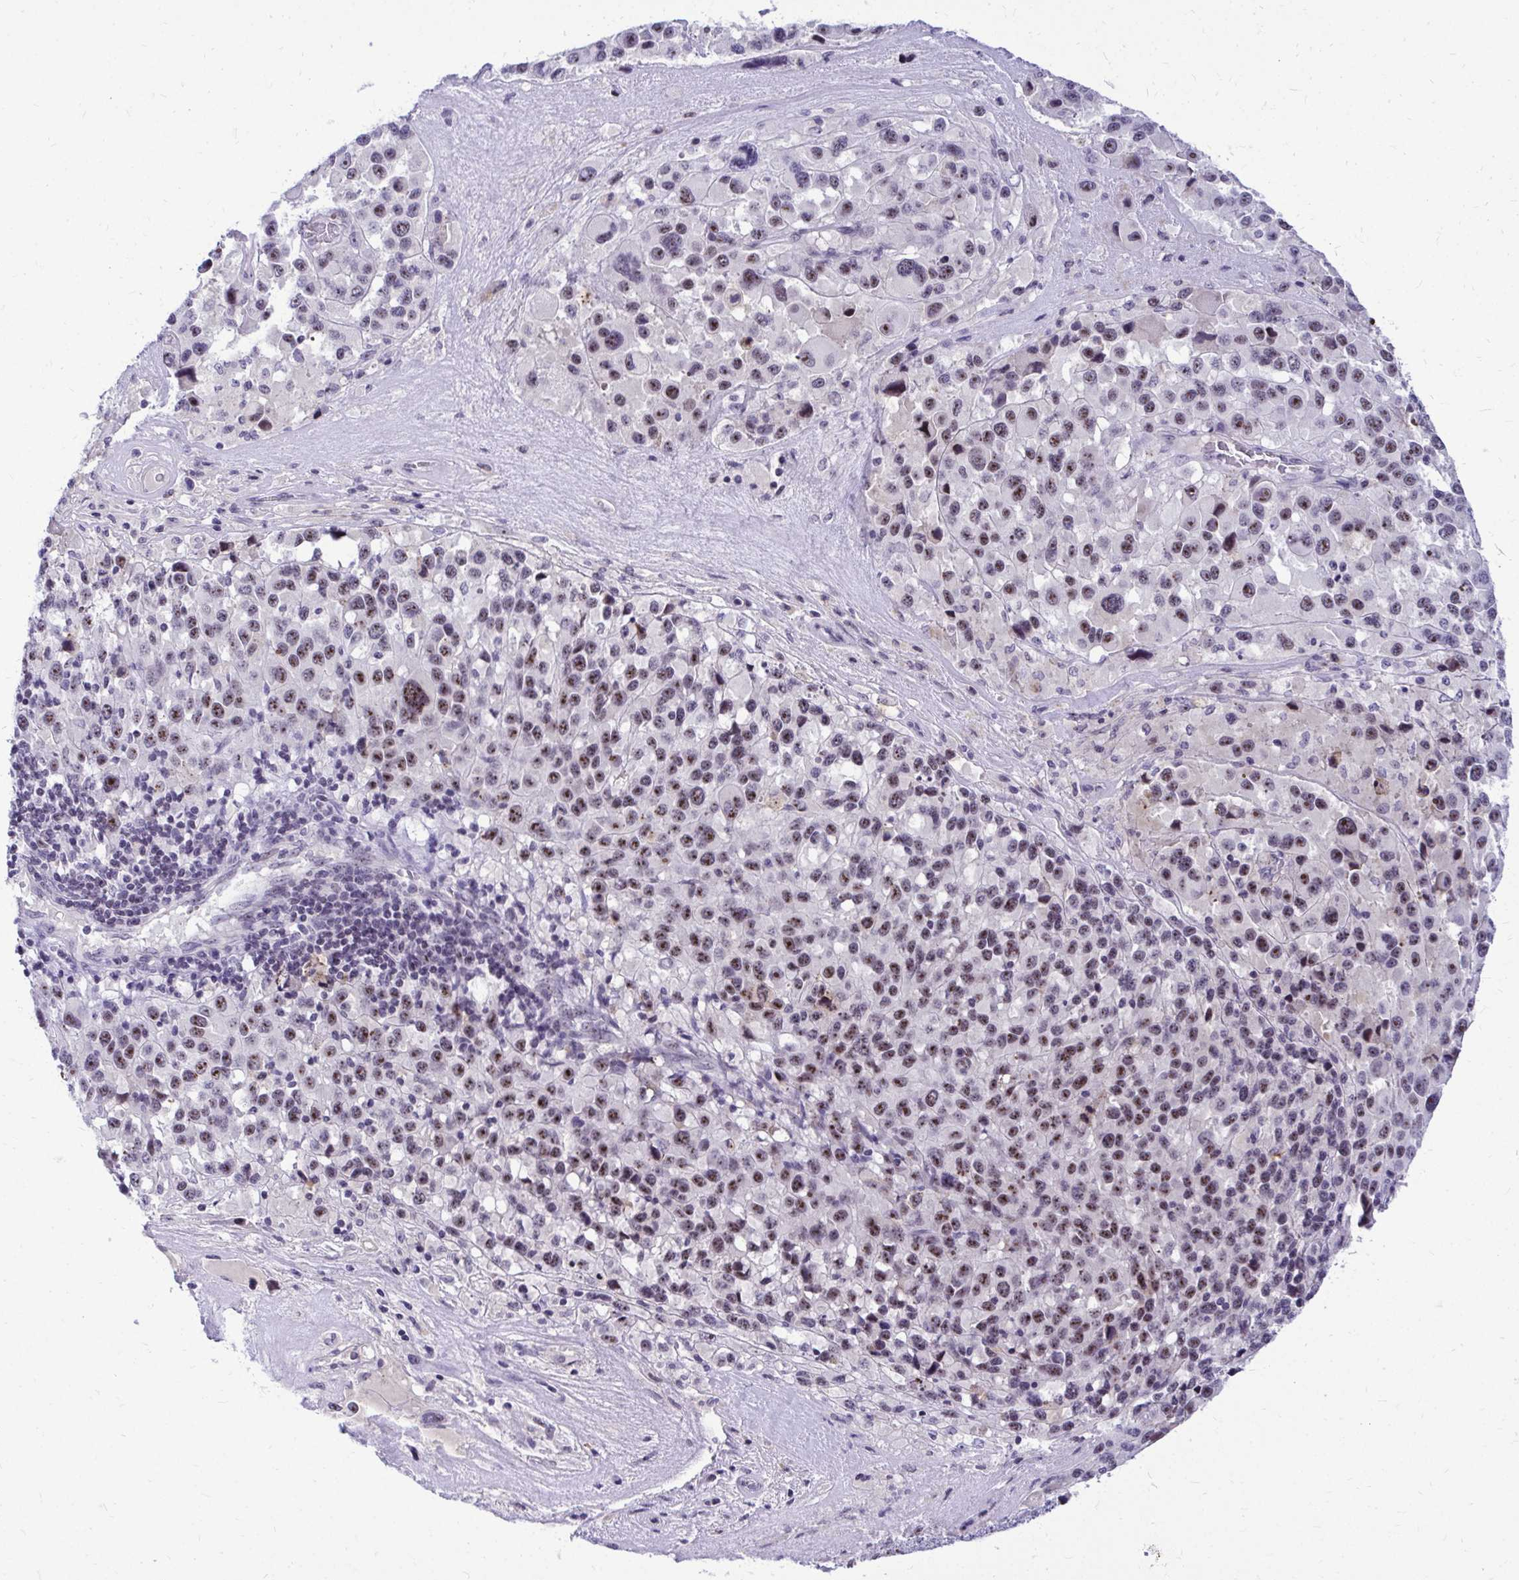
{"staining": {"intensity": "moderate", "quantity": ">75%", "location": "nuclear"}, "tissue": "melanoma", "cell_type": "Tumor cells", "image_type": "cancer", "snomed": [{"axis": "morphology", "description": "Malignant melanoma, Metastatic site"}, {"axis": "topography", "description": "Lymph node"}], "caption": "Immunohistochemistry staining of melanoma, which reveals medium levels of moderate nuclear expression in approximately >75% of tumor cells indicating moderate nuclear protein expression. The staining was performed using DAB (brown) for protein detection and nuclei were counterstained in hematoxylin (blue).", "gene": "NIFK", "patient": {"sex": "female", "age": 65}}